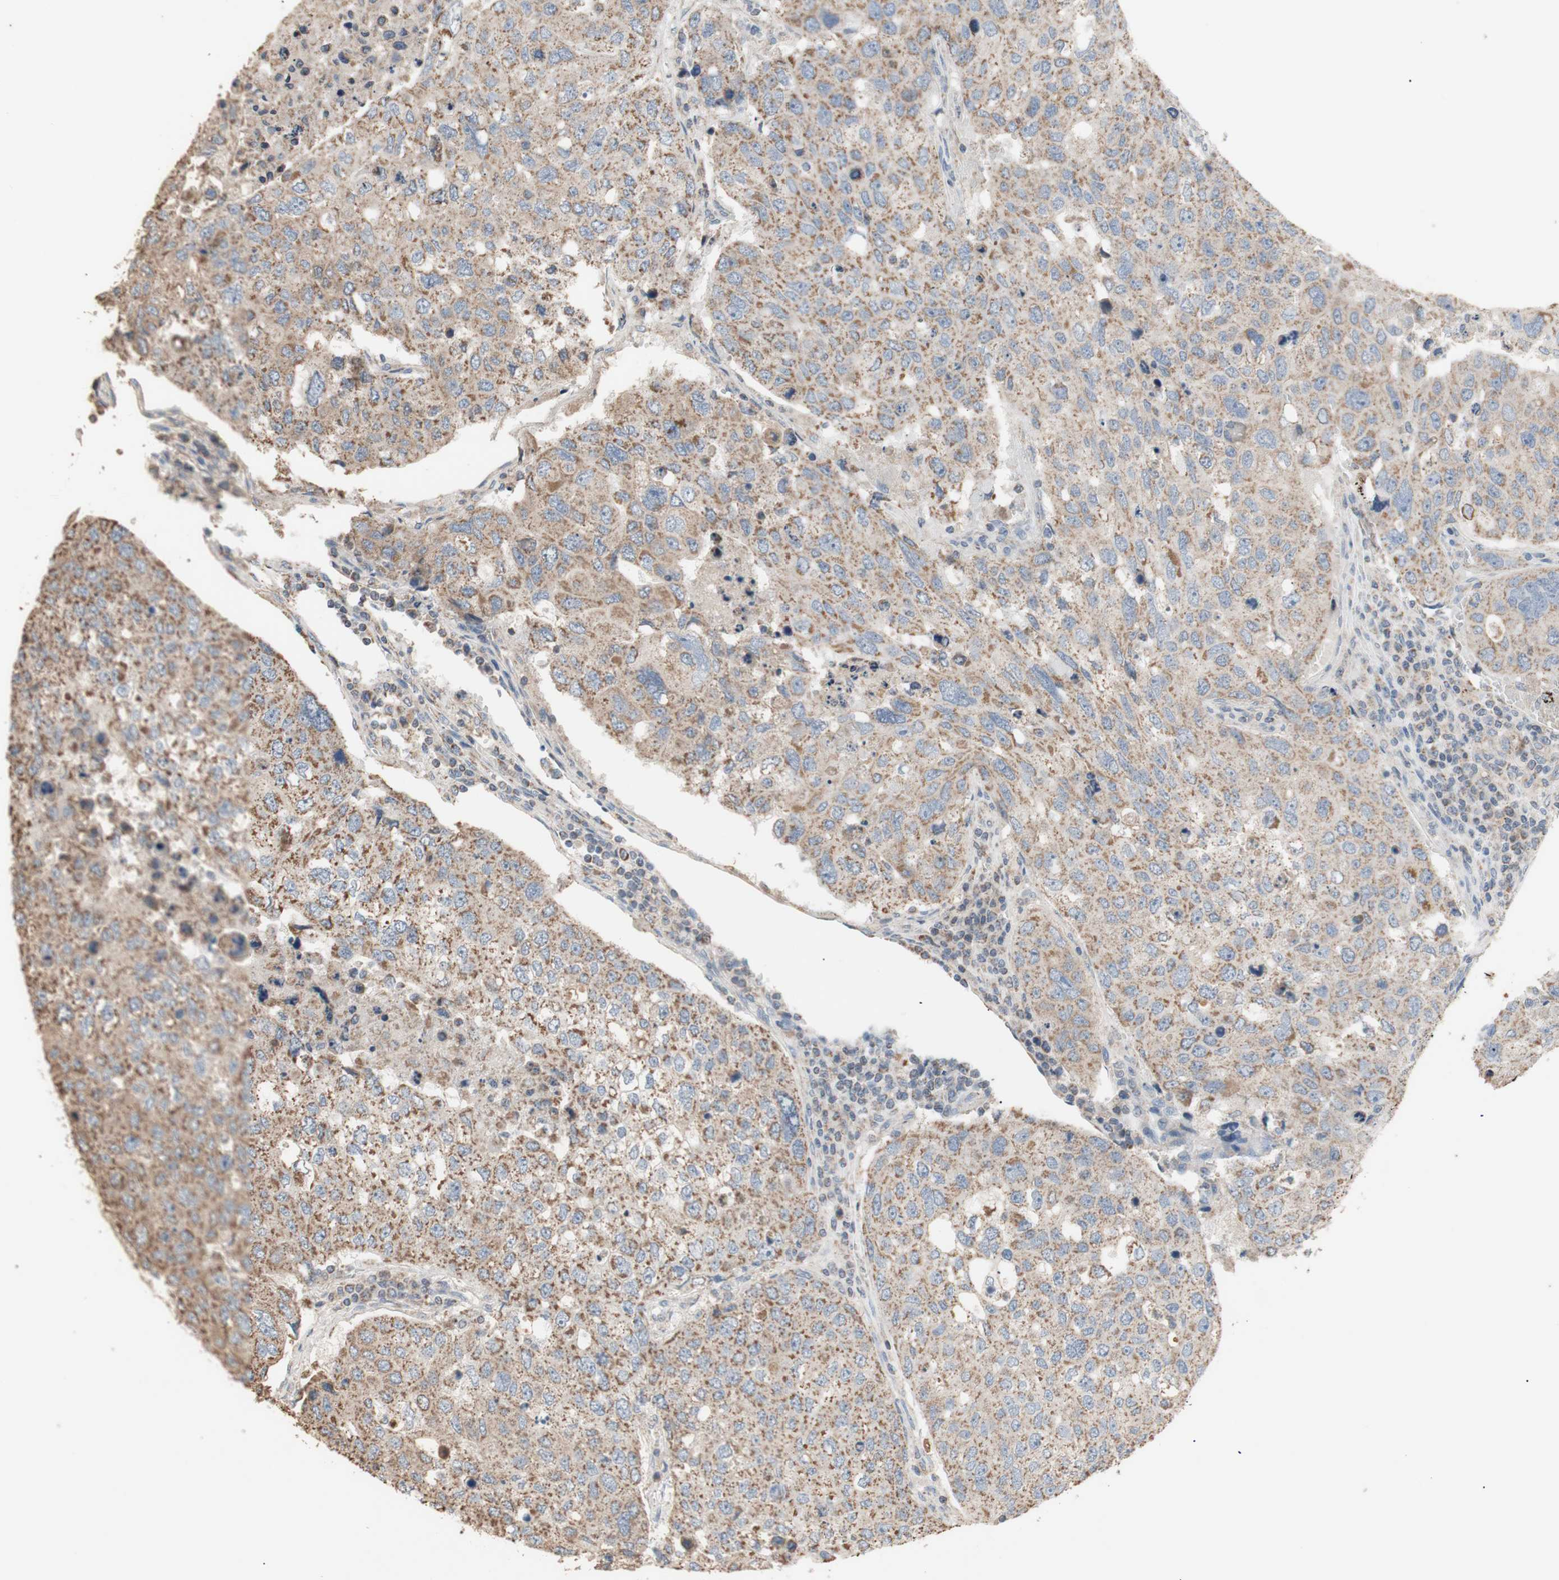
{"staining": {"intensity": "moderate", "quantity": ">75%", "location": "cytoplasmic/membranous"}, "tissue": "urothelial cancer", "cell_type": "Tumor cells", "image_type": "cancer", "snomed": [{"axis": "morphology", "description": "Urothelial carcinoma, High grade"}, {"axis": "topography", "description": "Lymph node"}, {"axis": "topography", "description": "Urinary bladder"}], "caption": "Moderate cytoplasmic/membranous protein staining is identified in about >75% of tumor cells in high-grade urothelial carcinoma.", "gene": "PTGIS", "patient": {"sex": "male", "age": 51}}